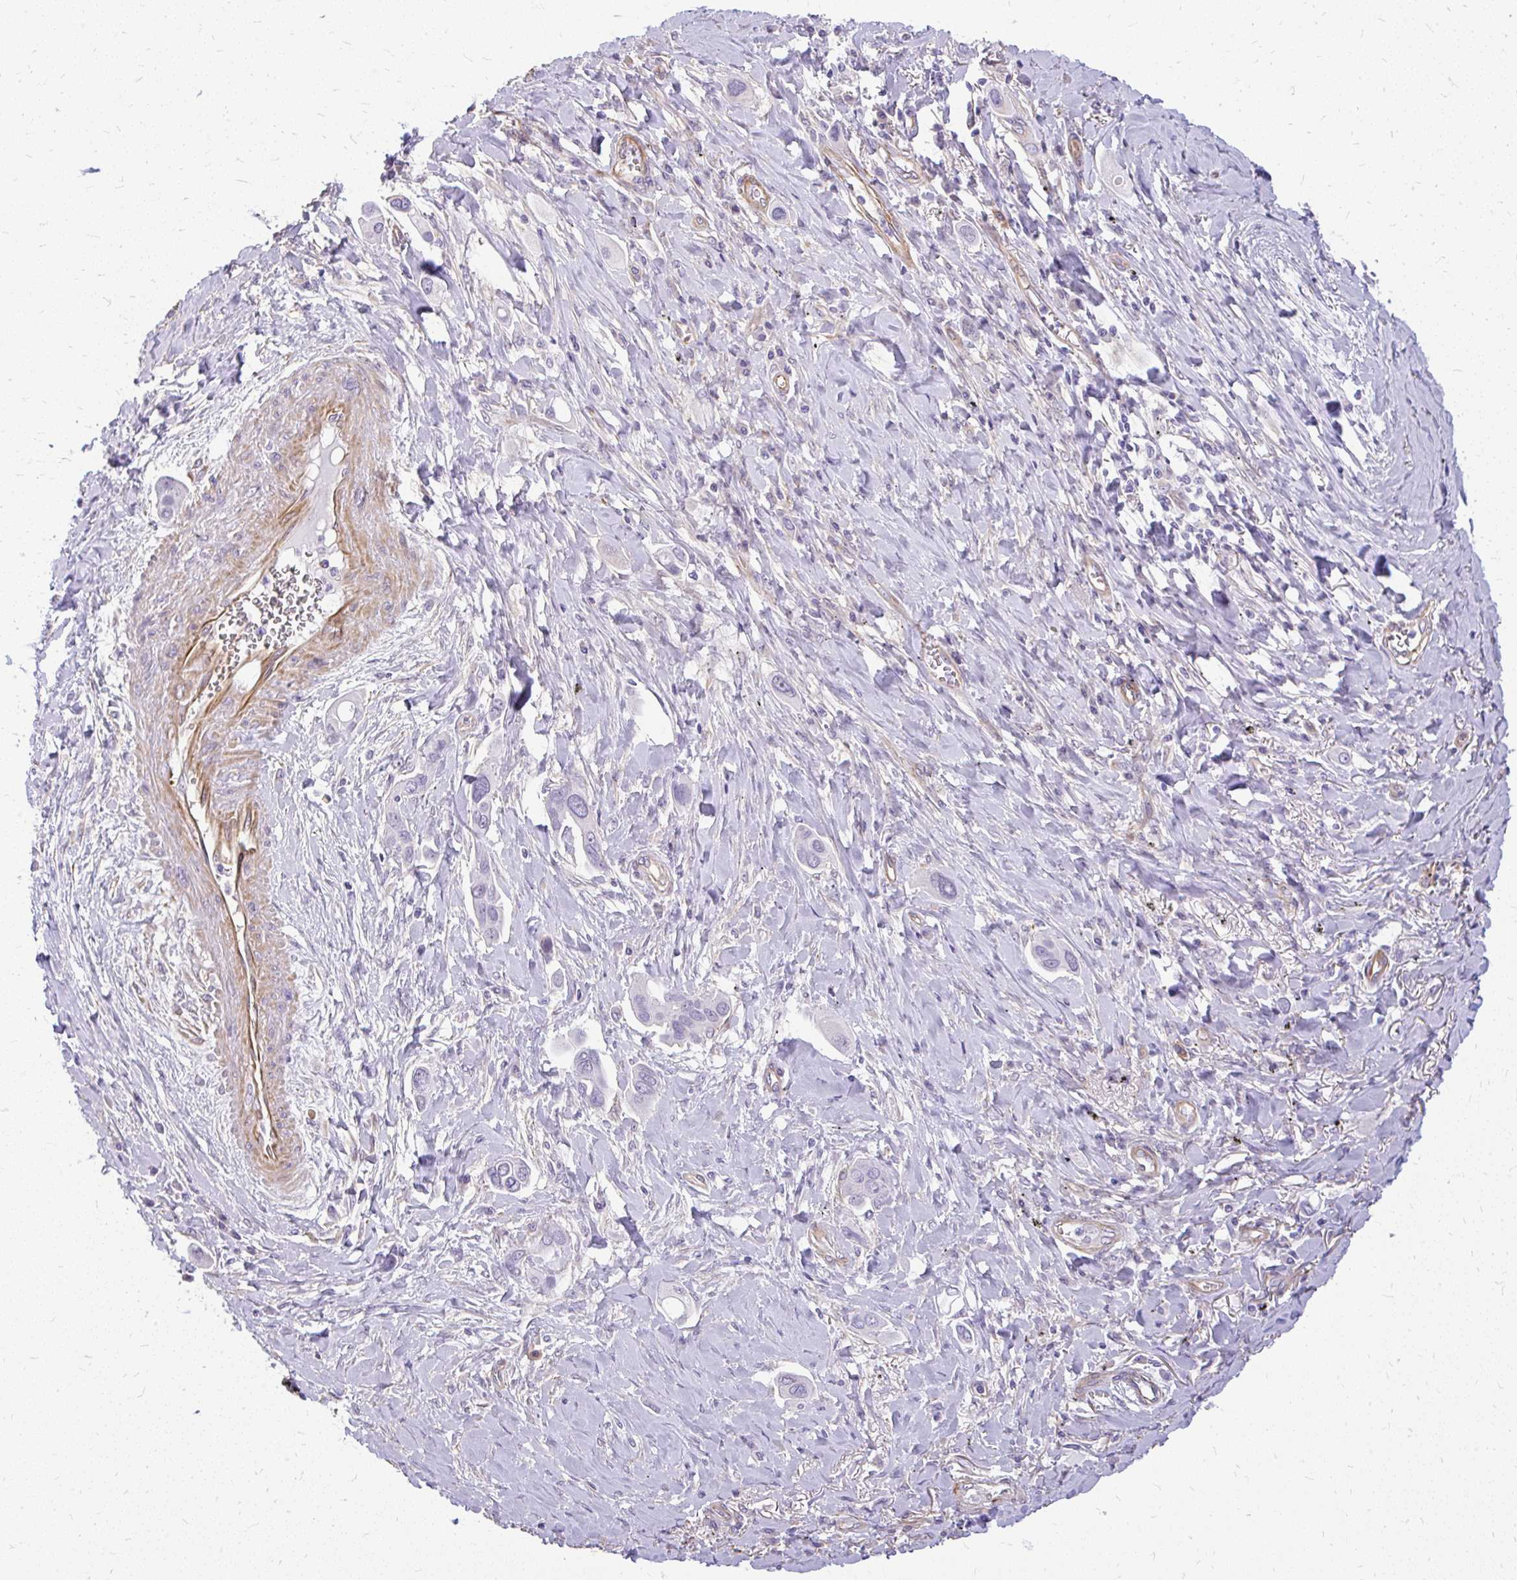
{"staining": {"intensity": "negative", "quantity": "none", "location": "none"}, "tissue": "lung cancer", "cell_type": "Tumor cells", "image_type": "cancer", "snomed": [{"axis": "morphology", "description": "Adenocarcinoma, NOS"}, {"axis": "topography", "description": "Lung"}], "caption": "The histopathology image shows no significant positivity in tumor cells of lung cancer.", "gene": "FAM83C", "patient": {"sex": "male", "age": 76}}